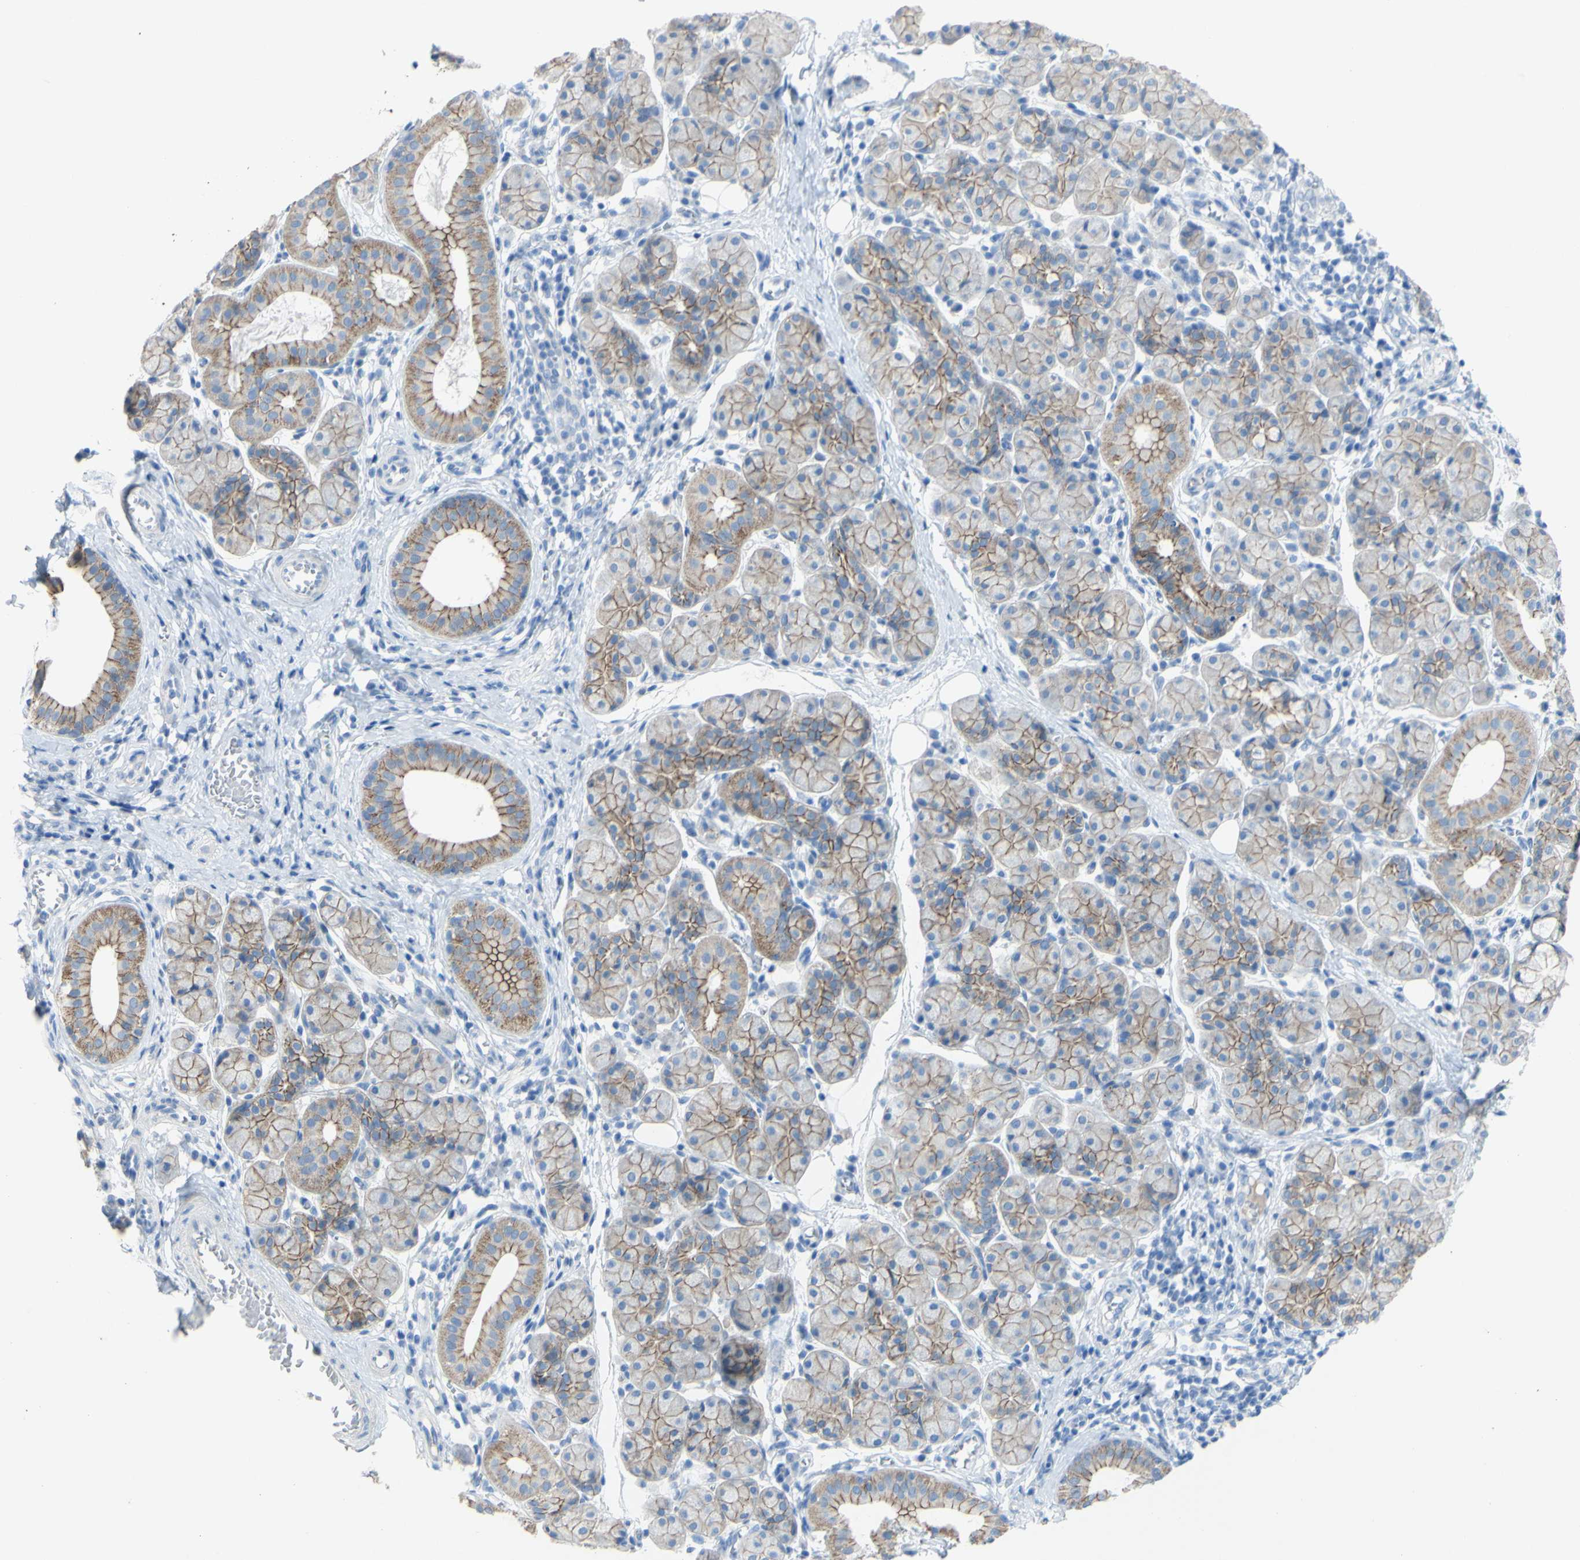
{"staining": {"intensity": "moderate", "quantity": "25%-75%", "location": "cytoplasmic/membranous"}, "tissue": "salivary gland", "cell_type": "Glandular cells", "image_type": "normal", "snomed": [{"axis": "morphology", "description": "Normal tissue, NOS"}, {"axis": "morphology", "description": "Inflammation, NOS"}, {"axis": "topography", "description": "Lymph node"}, {"axis": "topography", "description": "Salivary gland"}], "caption": "Immunohistochemical staining of benign human salivary gland reveals moderate cytoplasmic/membranous protein expression in approximately 25%-75% of glandular cells. (DAB (3,3'-diaminobenzidine) IHC with brightfield microscopy, high magnification).", "gene": "DSC2", "patient": {"sex": "male", "age": 3}}